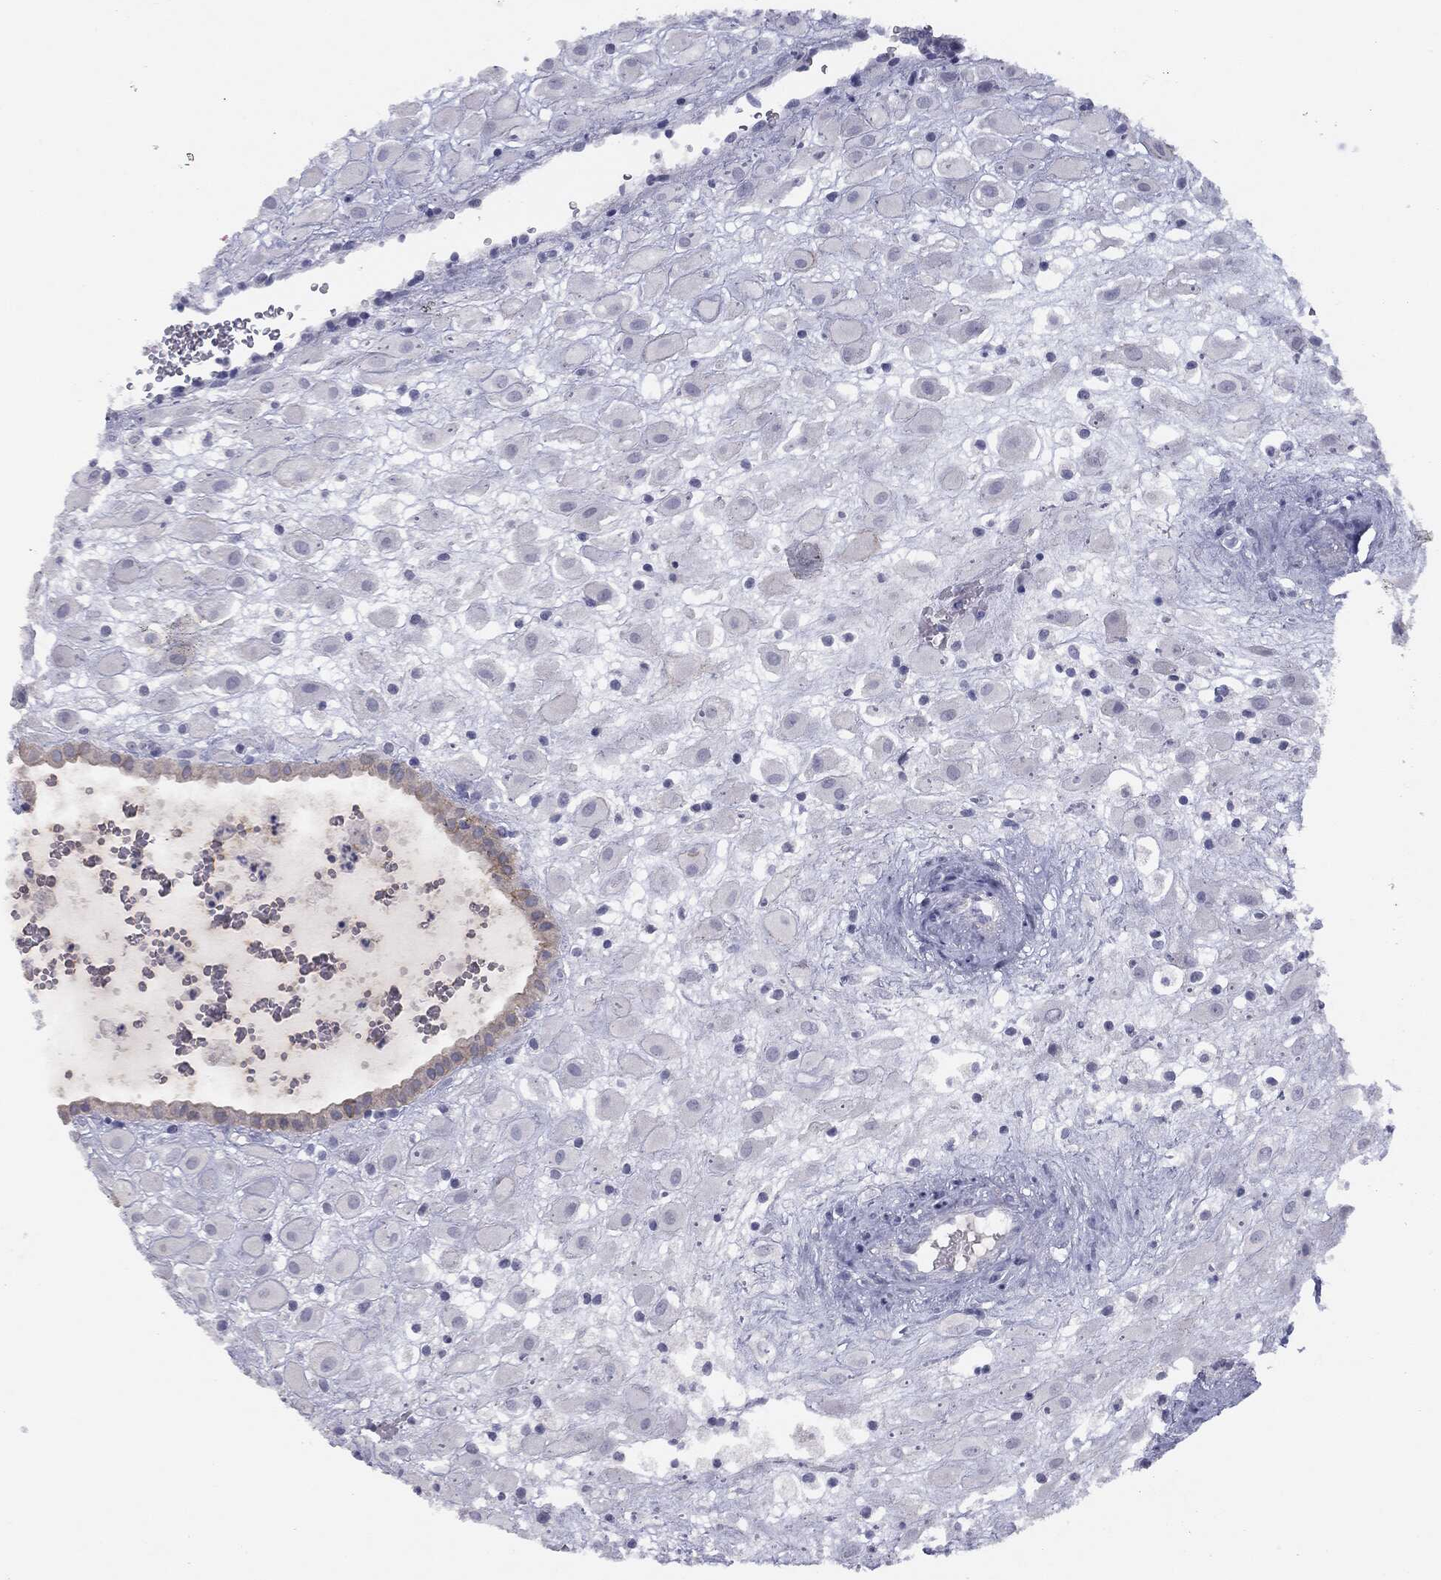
{"staining": {"intensity": "negative", "quantity": "none", "location": "none"}, "tissue": "placenta", "cell_type": "Decidual cells", "image_type": "normal", "snomed": [{"axis": "morphology", "description": "Normal tissue, NOS"}, {"axis": "topography", "description": "Placenta"}], "caption": "Decidual cells show no significant positivity in normal placenta. (DAB (3,3'-diaminobenzidine) IHC, high magnification).", "gene": "MUC1", "patient": {"sex": "female", "age": 24}}